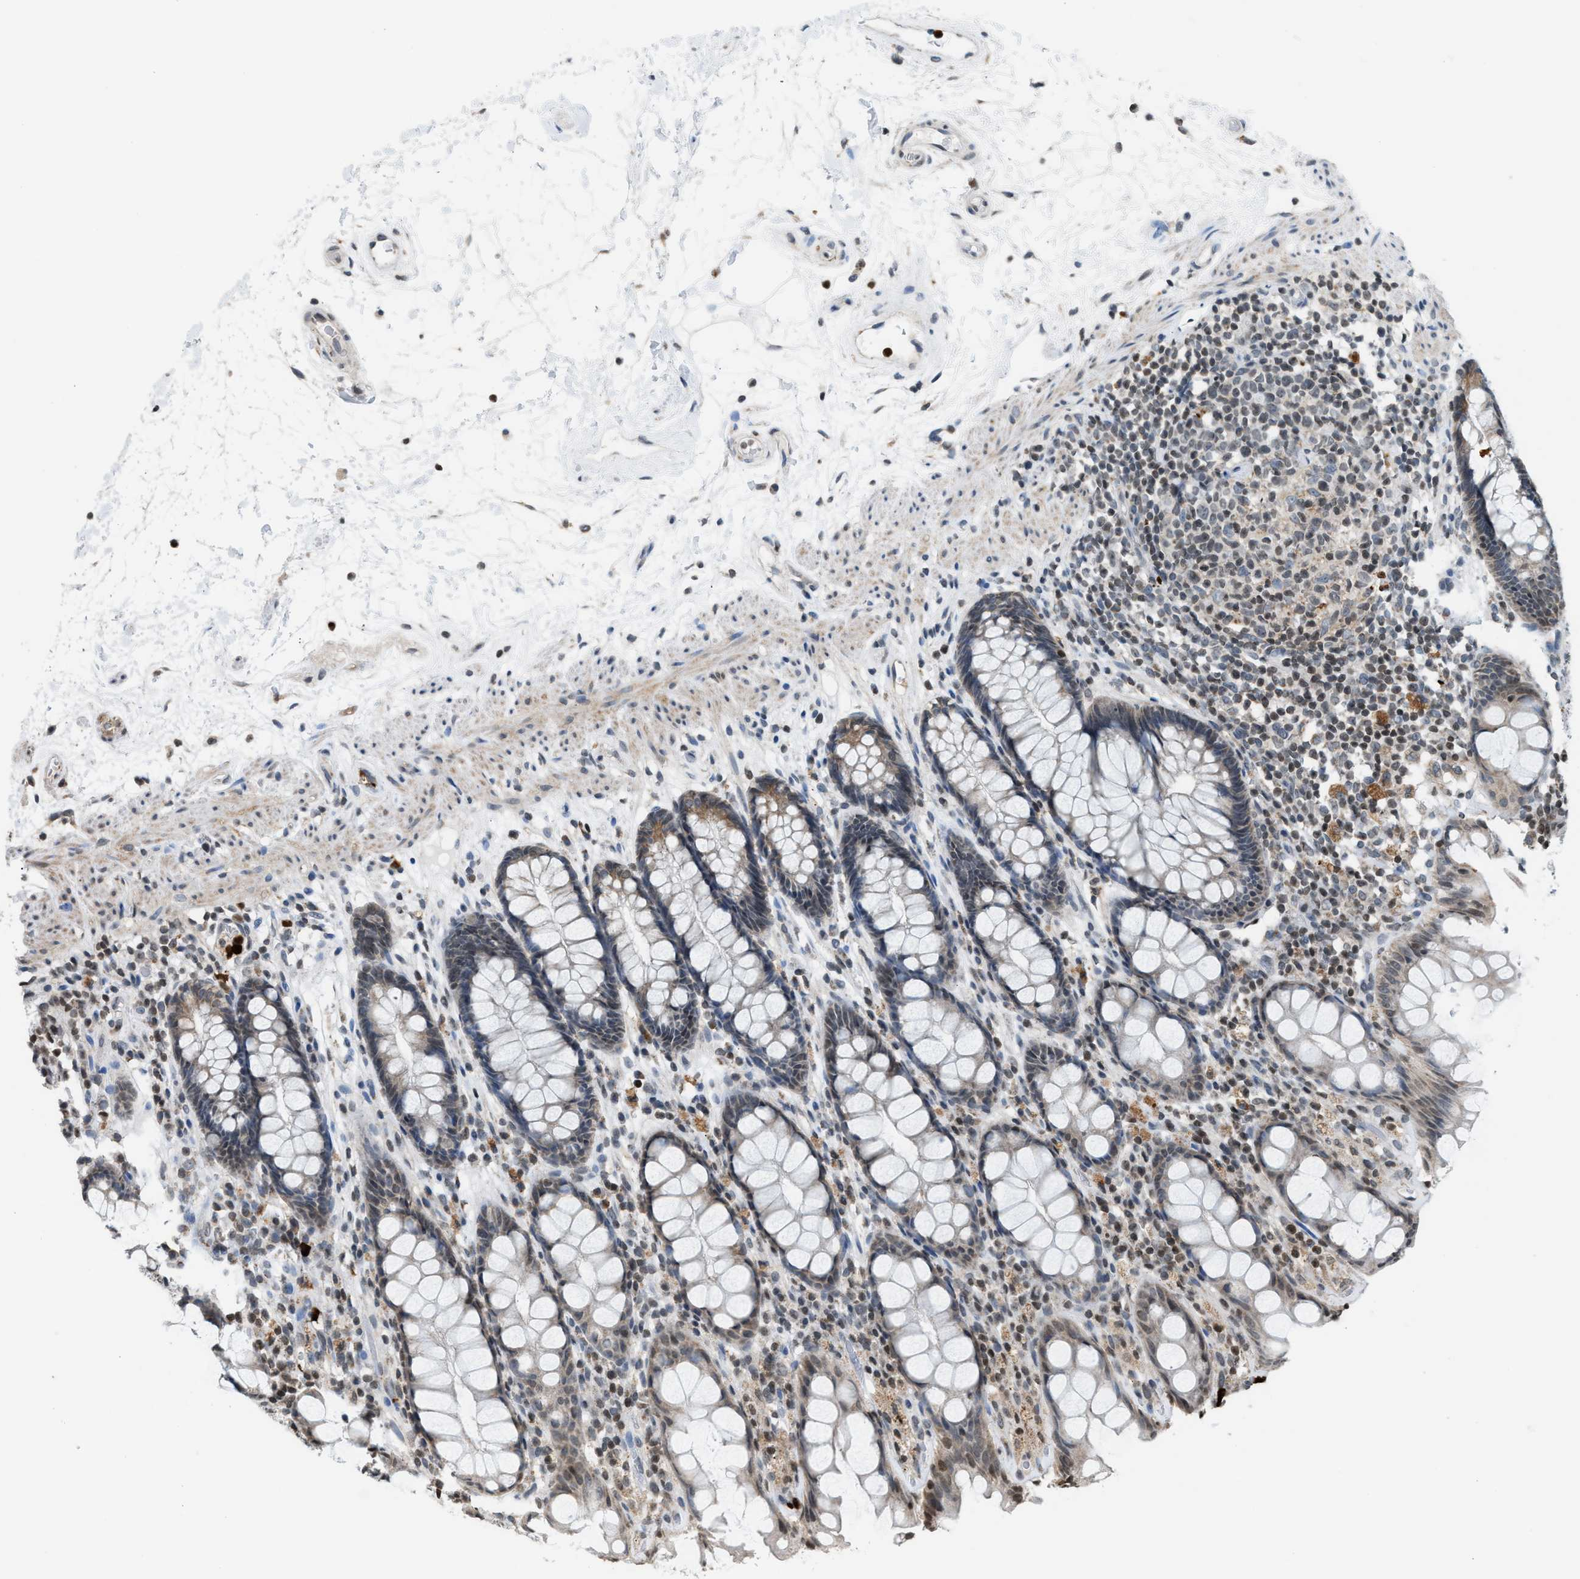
{"staining": {"intensity": "moderate", "quantity": "25%-75%", "location": "cytoplasmic/membranous,nuclear"}, "tissue": "rectum", "cell_type": "Glandular cells", "image_type": "normal", "snomed": [{"axis": "morphology", "description": "Normal tissue, NOS"}, {"axis": "topography", "description": "Rectum"}], "caption": "Protein staining shows moderate cytoplasmic/membranous,nuclear staining in approximately 25%-75% of glandular cells in unremarkable rectum. Nuclei are stained in blue.", "gene": "PRUNE2", "patient": {"sex": "male", "age": 64}}